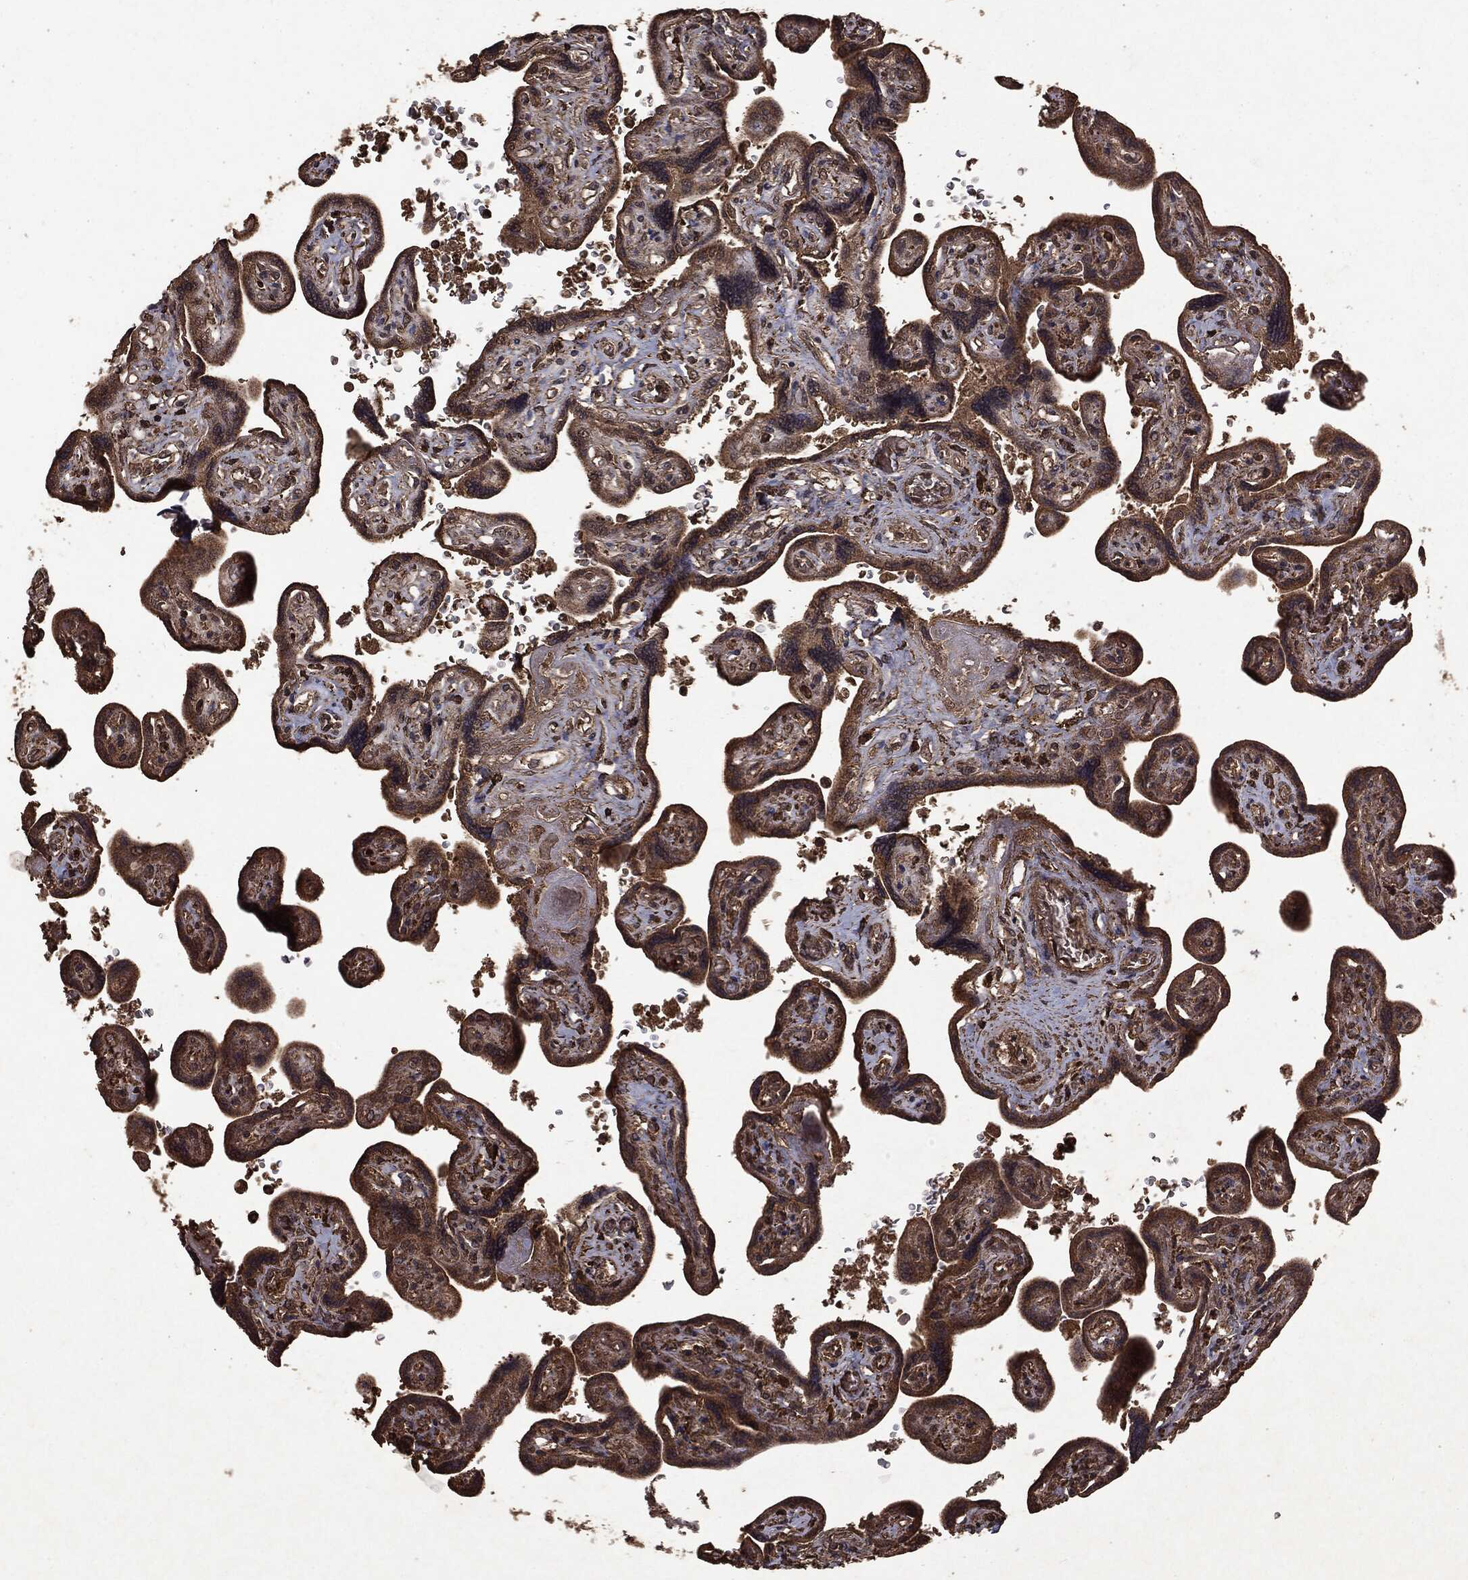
{"staining": {"intensity": "moderate", "quantity": ">75%", "location": "cytoplasmic/membranous"}, "tissue": "placenta", "cell_type": "Decidual cells", "image_type": "normal", "snomed": [{"axis": "morphology", "description": "Normal tissue, NOS"}, {"axis": "topography", "description": "Placenta"}], "caption": "Immunohistochemical staining of benign human placenta shows medium levels of moderate cytoplasmic/membranous expression in about >75% of decidual cells.", "gene": "NME1", "patient": {"sex": "female", "age": 32}}